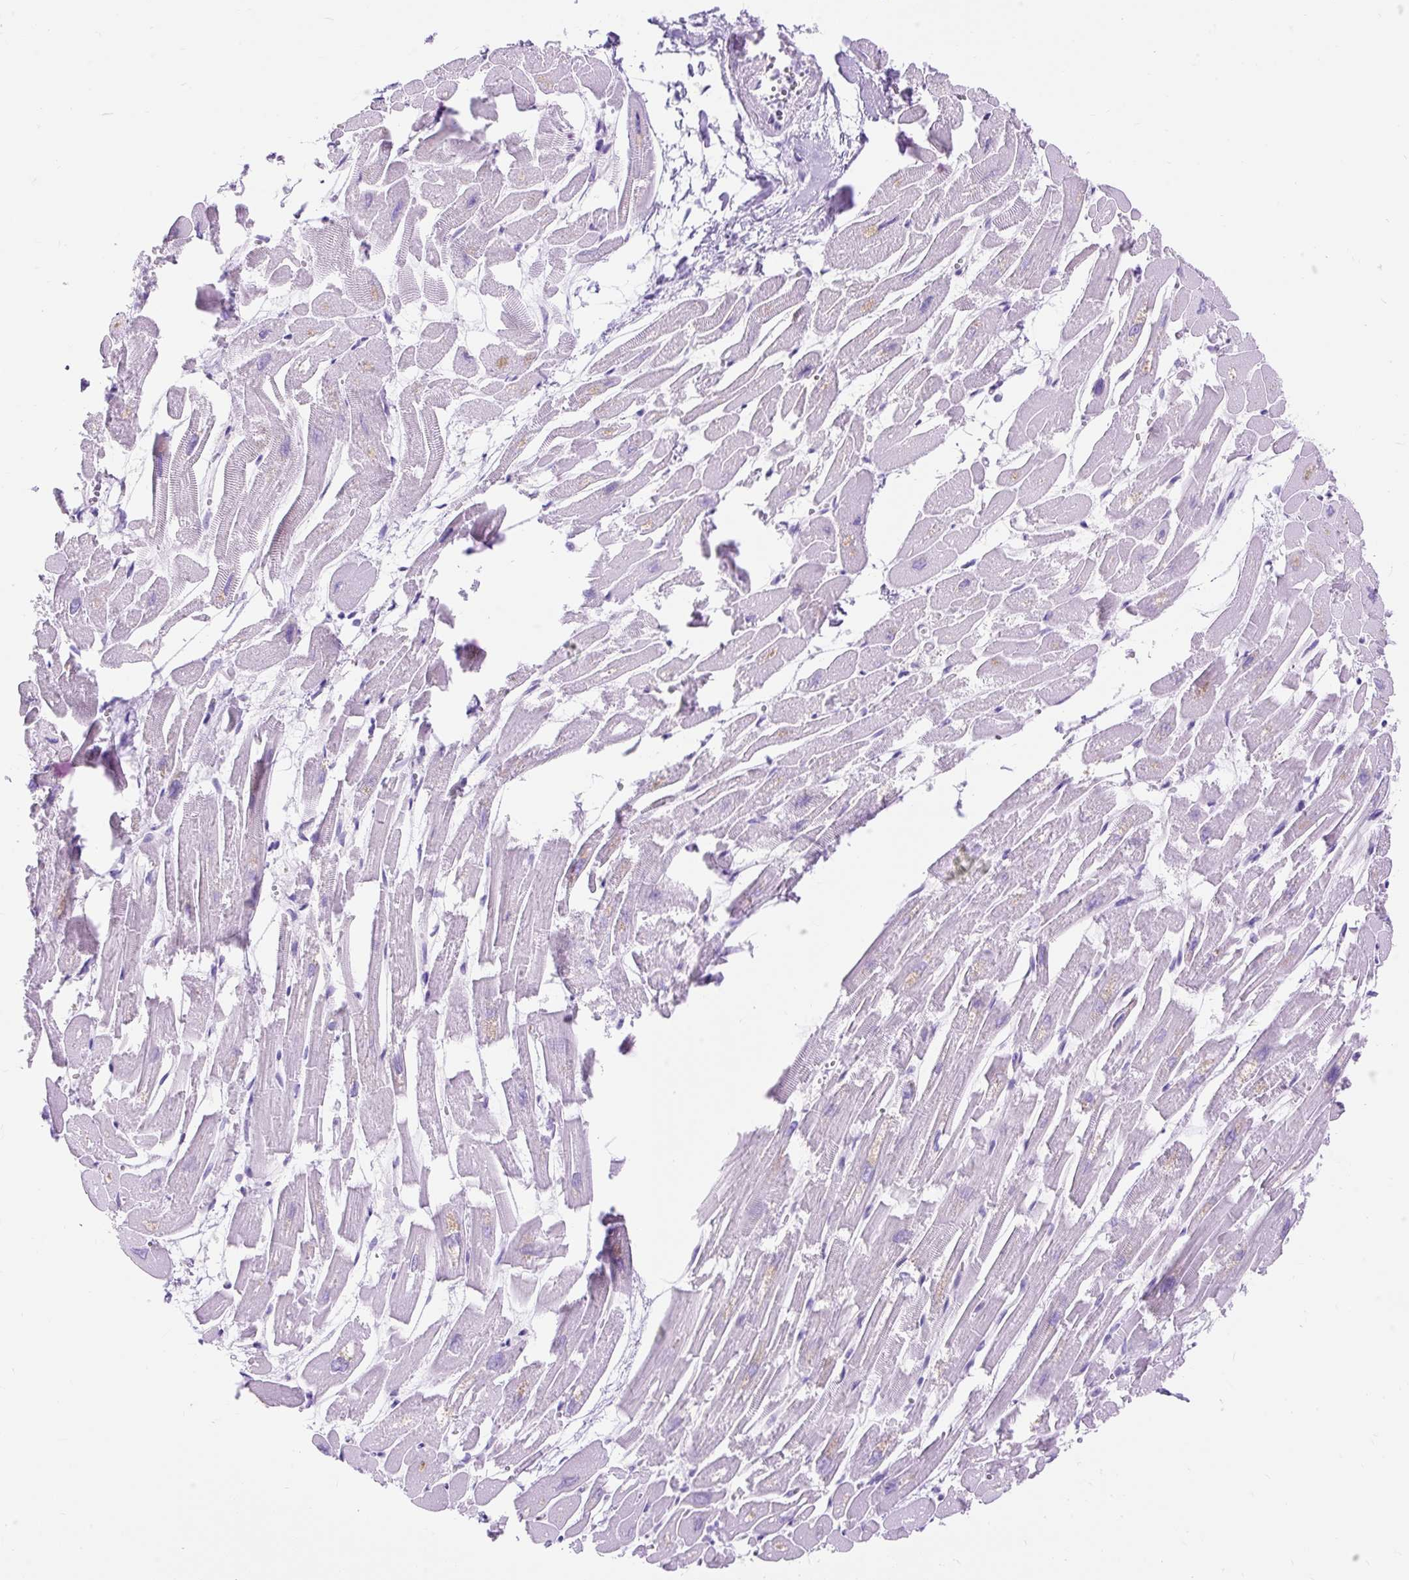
{"staining": {"intensity": "negative", "quantity": "none", "location": "none"}, "tissue": "heart muscle", "cell_type": "Cardiomyocytes", "image_type": "normal", "snomed": [{"axis": "morphology", "description": "Normal tissue, NOS"}, {"axis": "topography", "description": "Heart"}], "caption": "IHC photomicrograph of benign heart muscle stained for a protein (brown), which exhibits no staining in cardiomyocytes. The staining was performed using DAB to visualize the protein expression in brown, while the nuclei were stained in blue with hematoxylin (Magnification: 20x).", "gene": "HEXB", "patient": {"sex": "male", "age": 54}}